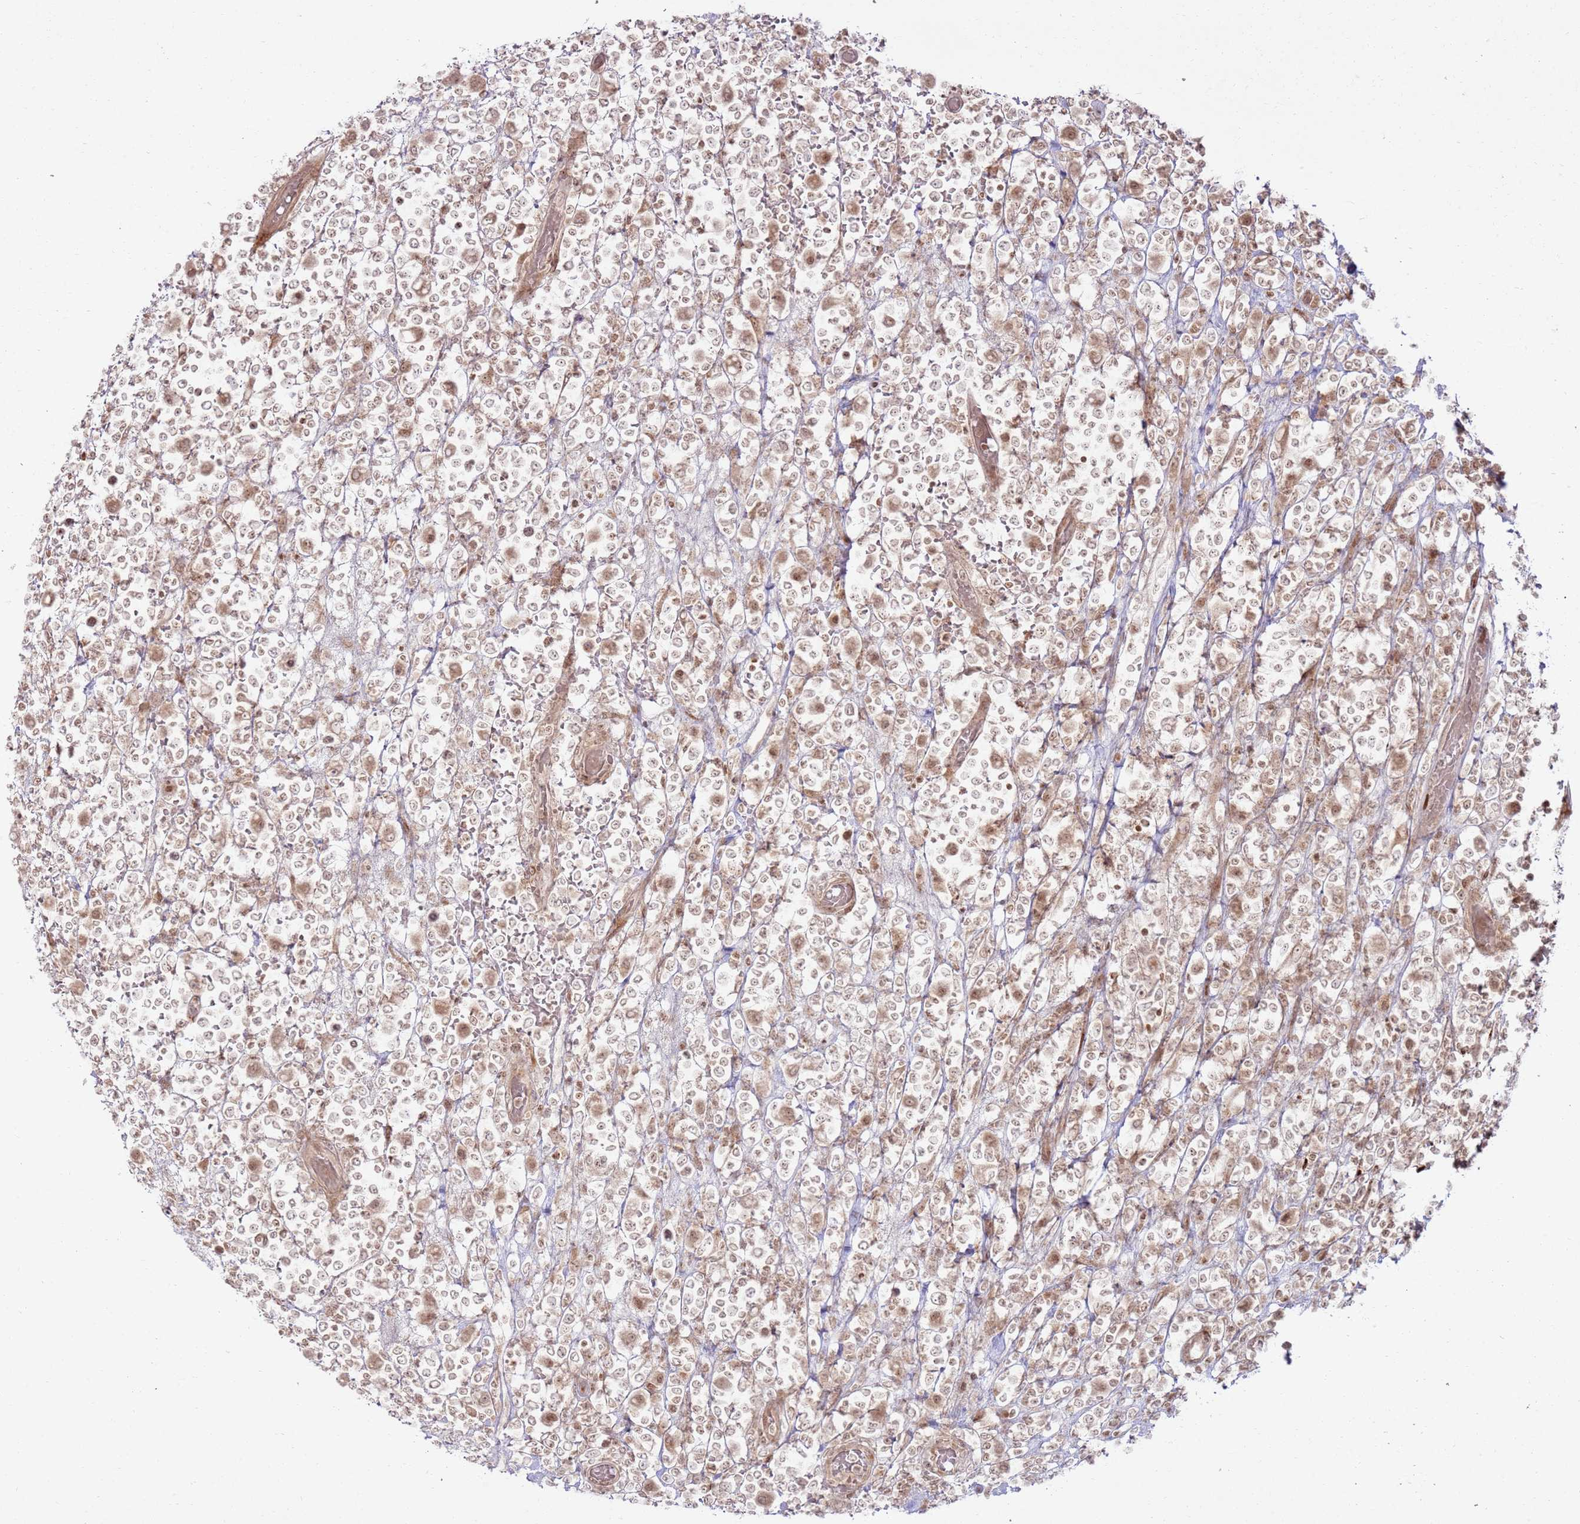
{"staining": {"intensity": "weak", "quantity": ">75%", "location": "nuclear"}, "tissue": "lymphoma", "cell_type": "Tumor cells", "image_type": "cancer", "snomed": [{"axis": "morphology", "description": "Malignant lymphoma, non-Hodgkin's type, High grade"}, {"axis": "topography", "description": "Colon"}], "caption": "About >75% of tumor cells in human high-grade malignant lymphoma, non-Hodgkin's type reveal weak nuclear protein positivity as visualized by brown immunohistochemical staining.", "gene": "KLHL36", "patient": {"sex": "female", "age": 53}}